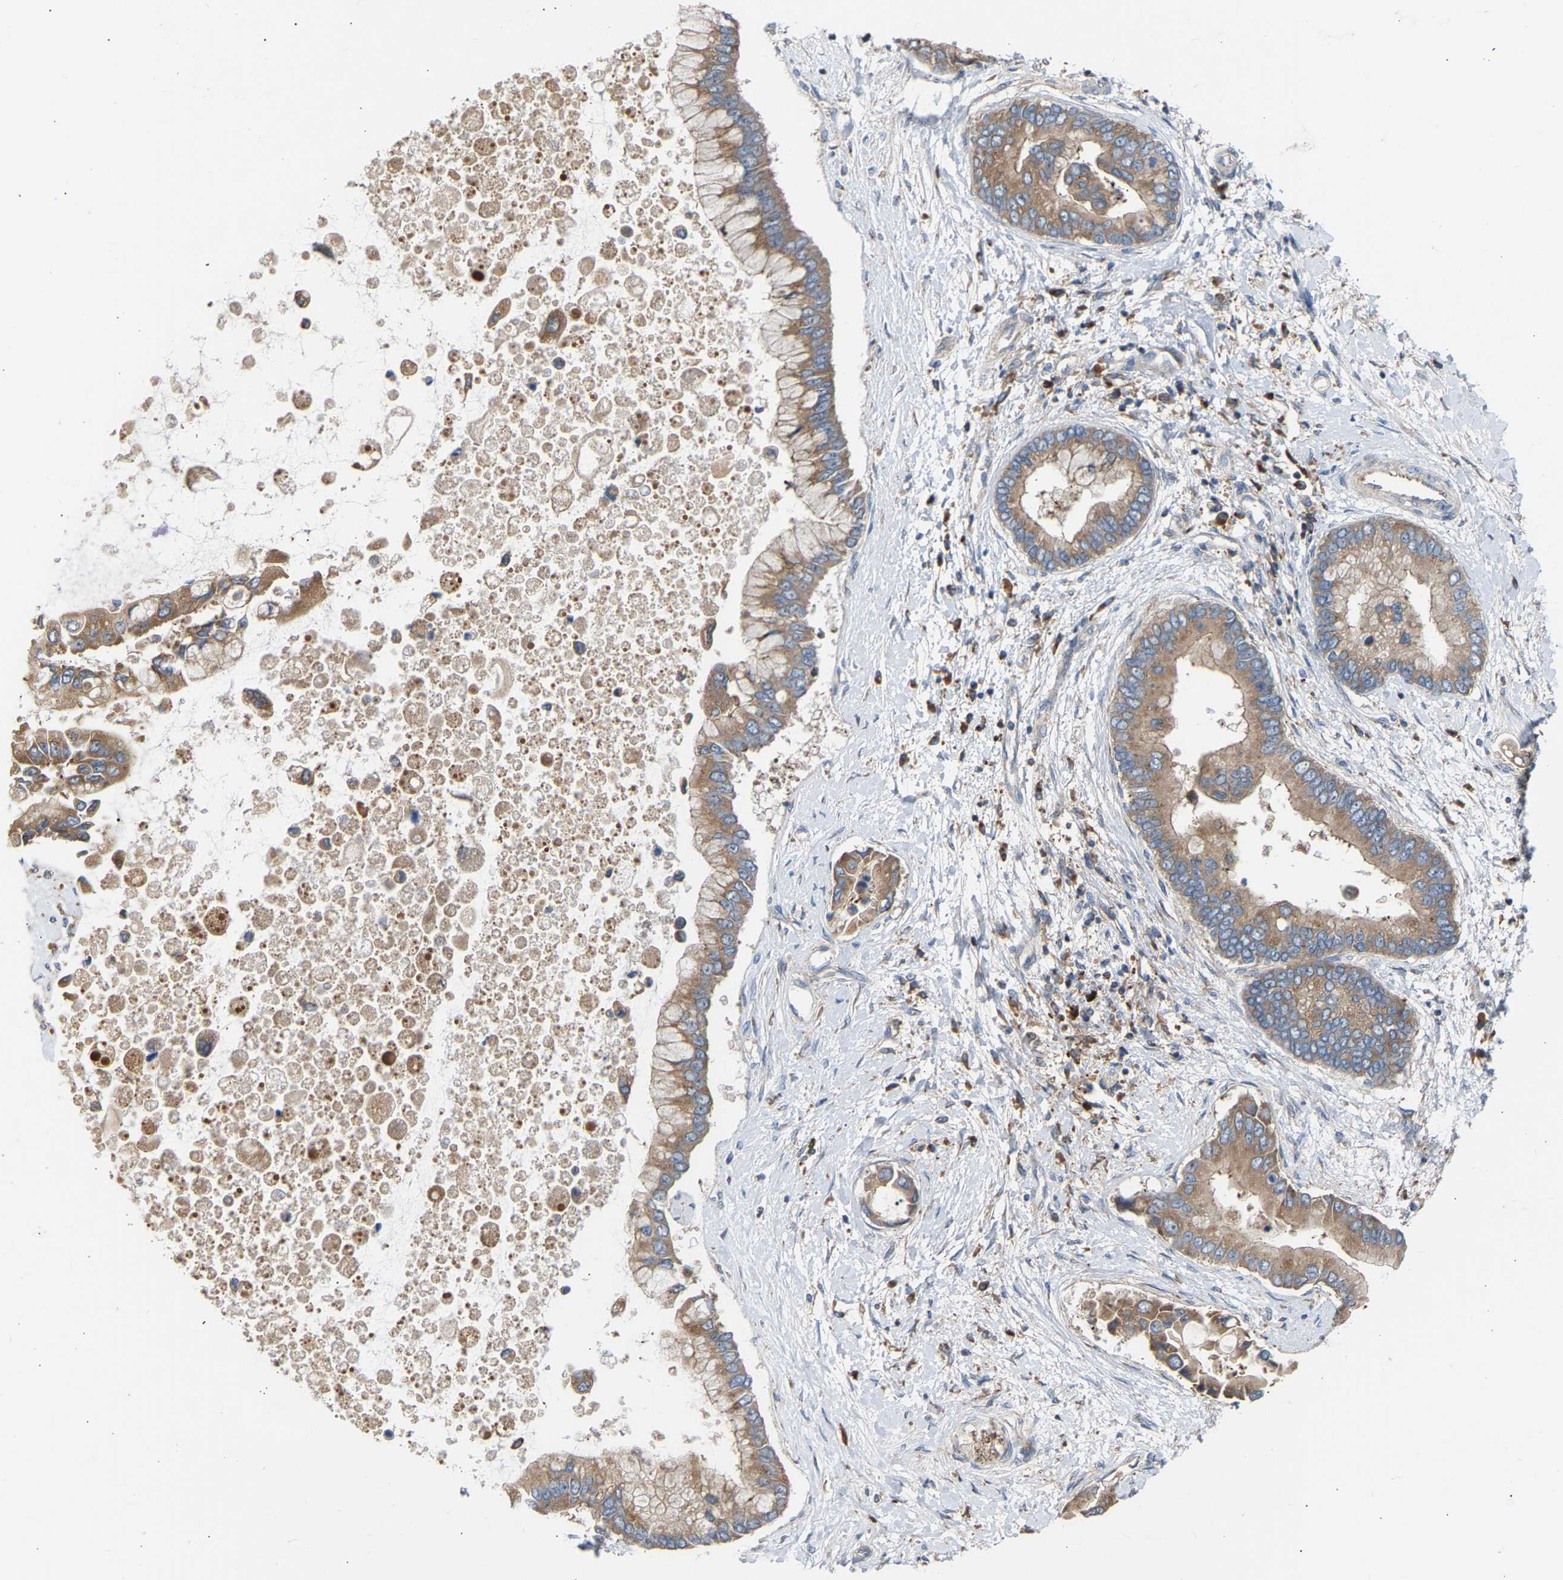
{"staining": {"intensity": "moderate", "quantity": ">75%", "location": "cytoplasmic/membranous"}, "tissue": "liver cancer", "cell_type": "Tumor cells", "image_type": "cancer", "snomed": [{"axis": "morphology", "description": "Cholangiocarcinoma"}, {"axis": "topography", "description": "Liver"}], "caption": "Immunohistochemistry (DAB (3,3'-diaminobenzidine)) staining of liver cancer (cholangiocarcinoma) demonstrates moderate cytoplasmic/membranous protein staining in approximately >75% of tumor cells. (DAB (3,3'-diaminobenzidine) IHC, brown staining for protein, blue staining for nuclei).", "gene": "GCN1", "patient": {"sex": "male", "age": 50}}